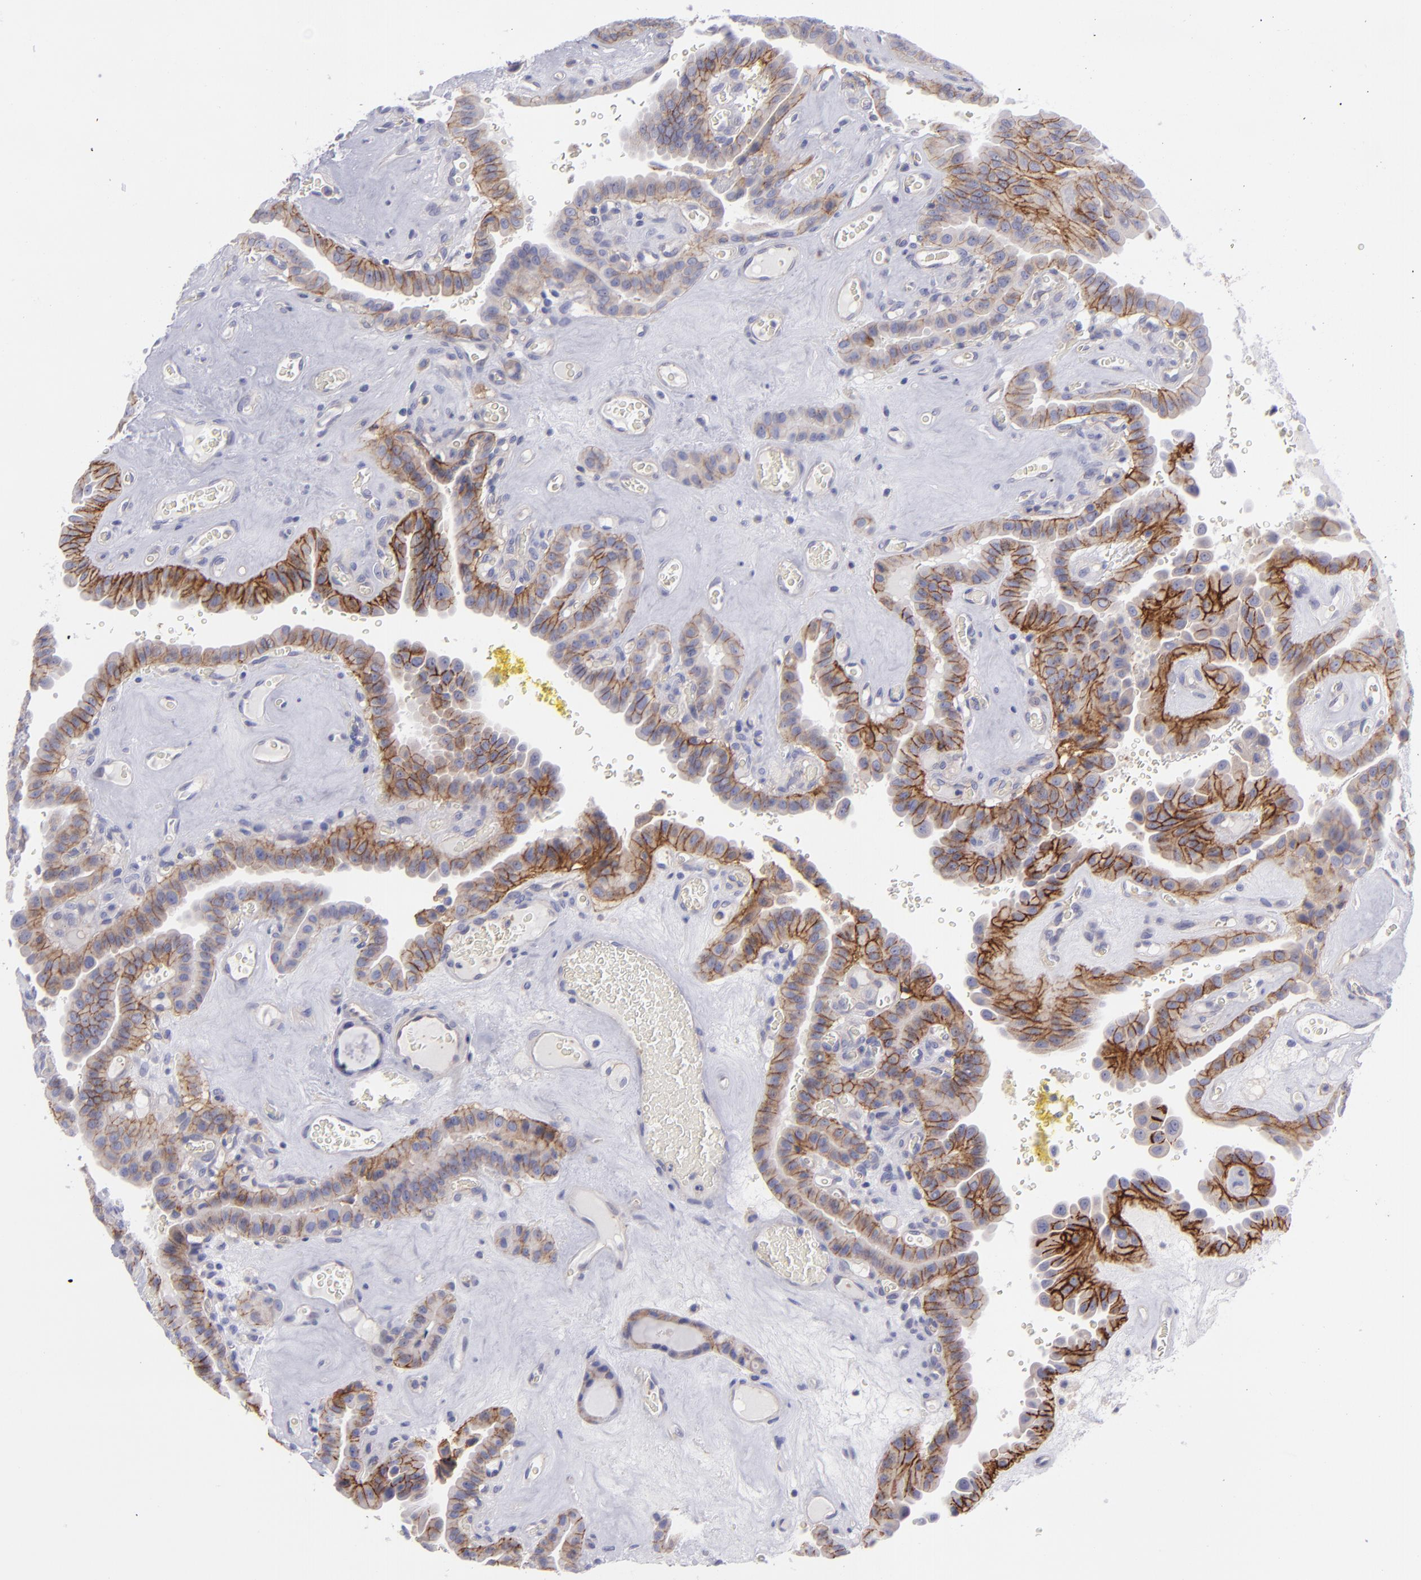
{"staining": {"intensity": "strong", "quantity": "25%-75%", "location": "cytoplasmic/membranous"}, "tissue": "thyroid cancer", "cell_type": "Tumor cells", "image_type": "cancer", "snomed": [{"axis": "morphology", "description": "Papillary adenocarcinoma, NOS"}, {"axis": "topography", "description": "Thyroid gland"}], "caption": "Papillary adenocarcinoma (thyroid) stained with IHC shows strong cytoplasmic/membranous staining in approximately 25%-75% of tumor cells. (DAB (3,3'-diaminobenzidine) = brown stain, brightfield microscopy at high magnification).", "gene": "BSG", "patient": {"sex": "male", "age": 87}}